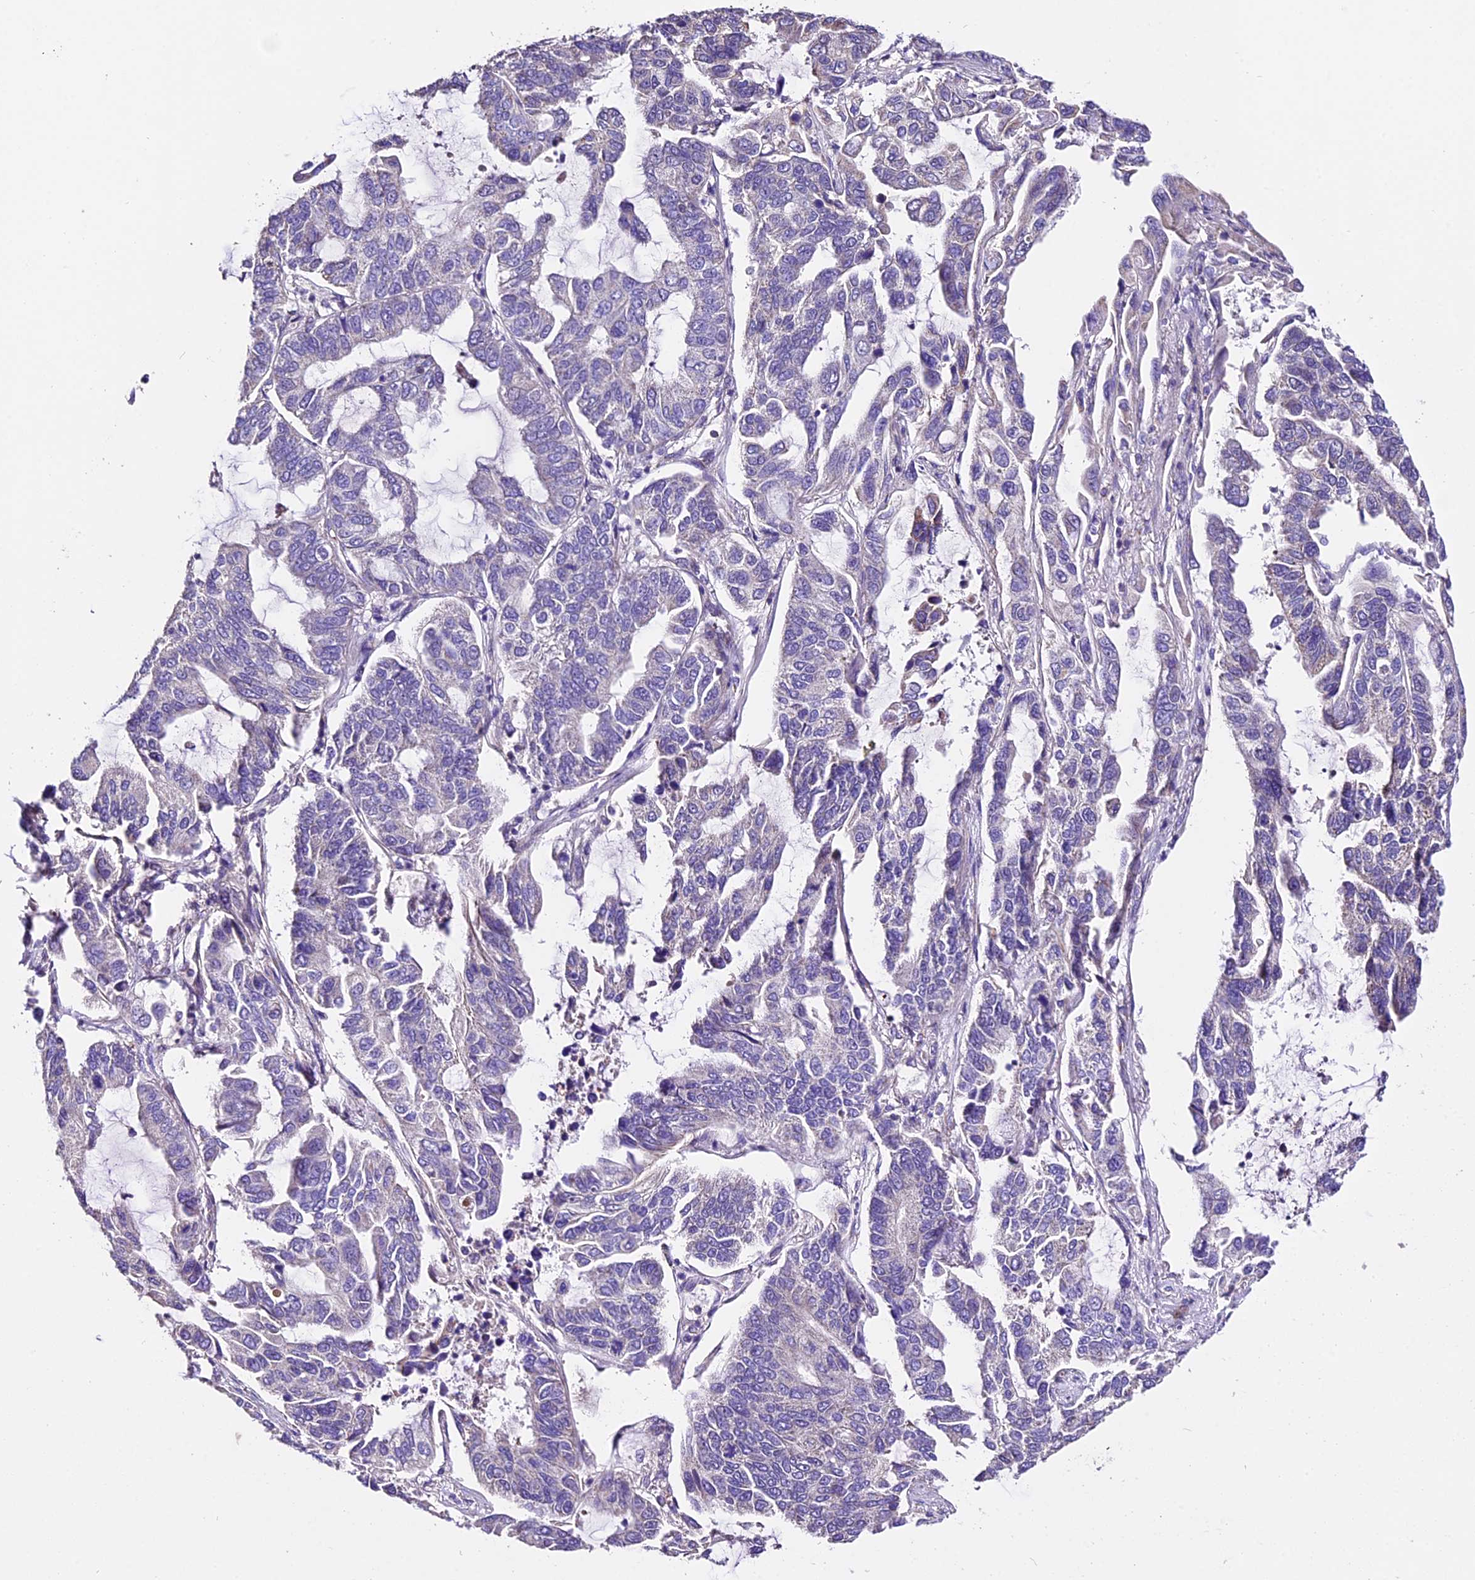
{"staining": {"intensity": "negative", "quantity": "none", "location": "none"}, "tissue": "lung cancer", "cell_type": "Tumor cells", "image_type": "cancer", "snomed": [{"axis": "morphology", "description": "Adenocarcinoma, NOS"}, {"axis": "topography", "description": "Lung"}], "caption": "Tumor cells are negative for protein expression in human adenocarcinoma (lung). (Brightfield microscopy of DAB (3,3'-diaminobenzidine) immunohistochemistry (IHC) at high magnification).", "gene": "DDX28", "patient": {"sex": "male", "age": 64}}